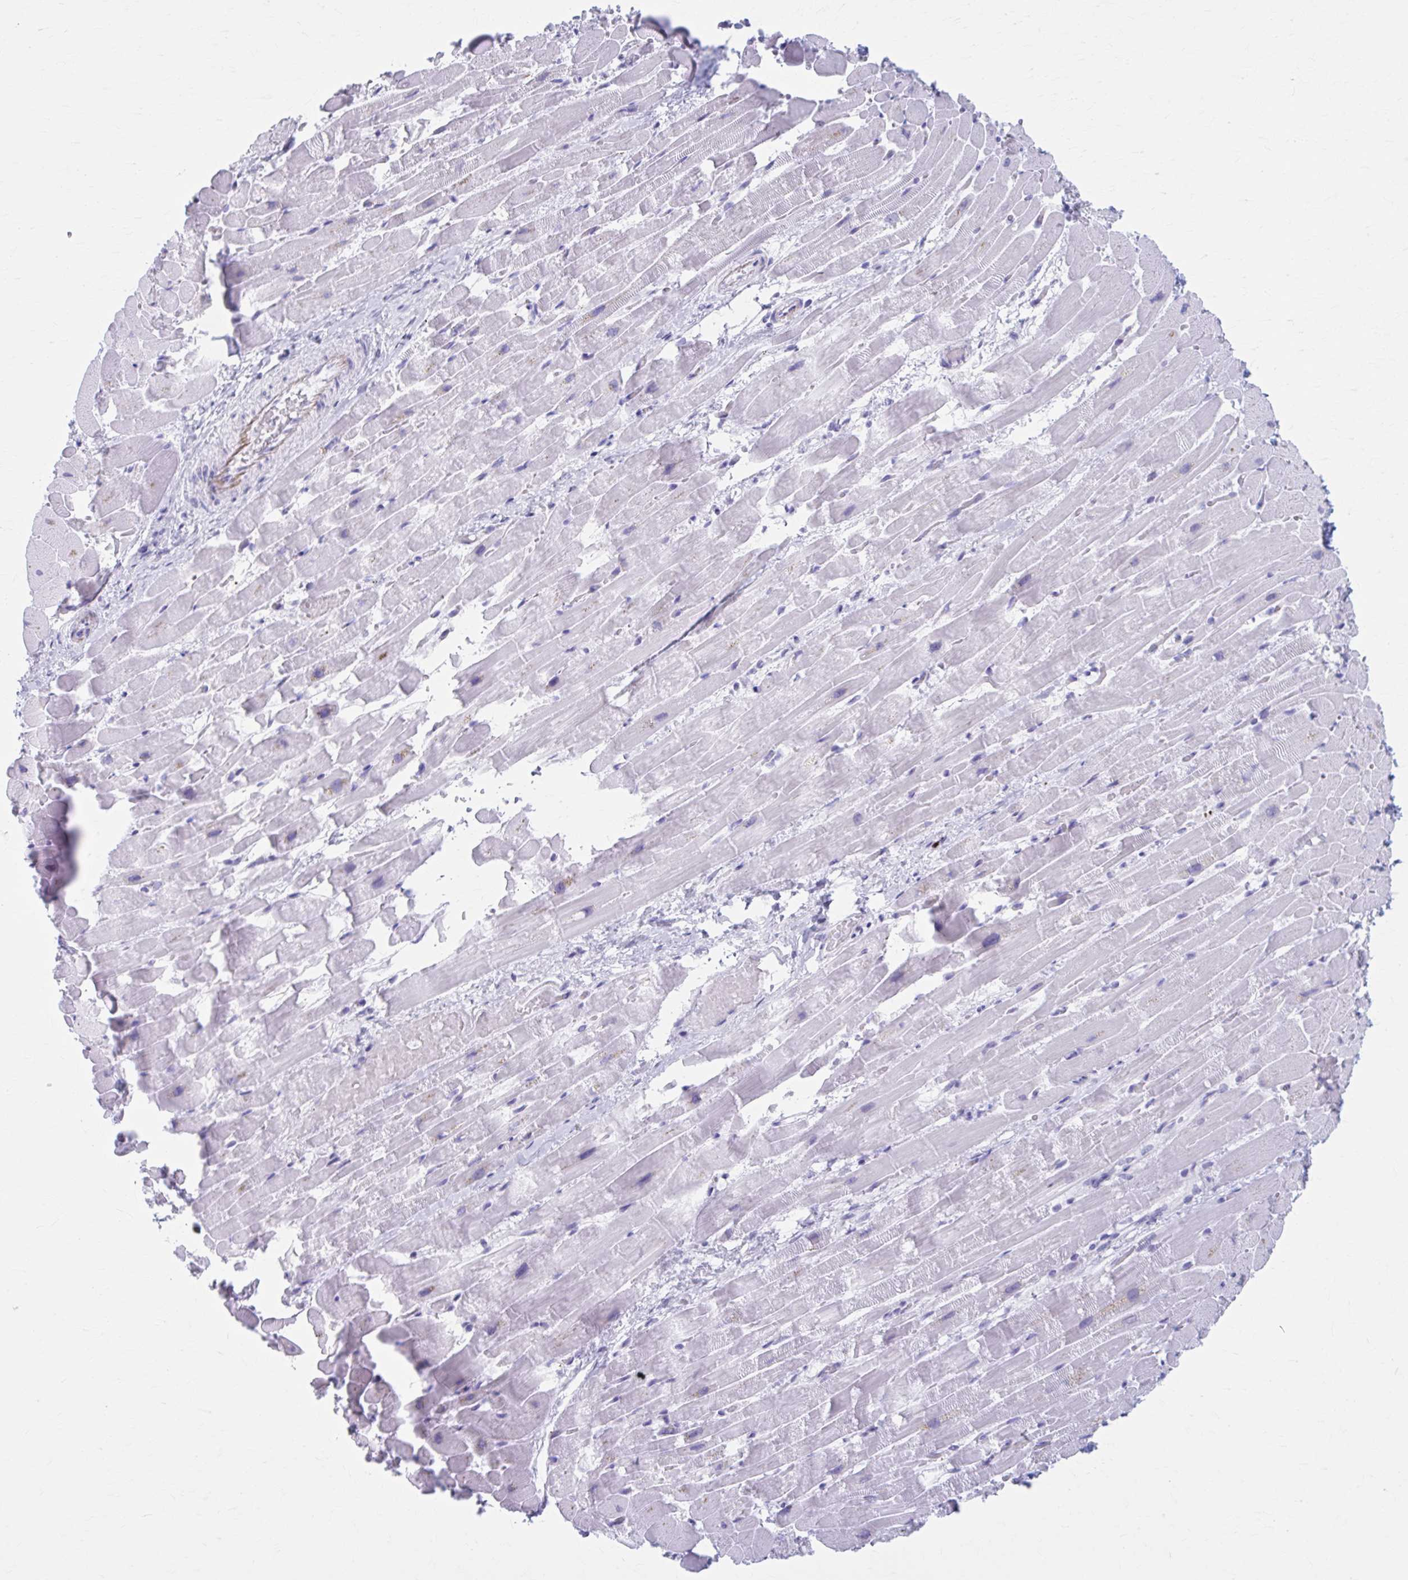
{"staining": {"intensity": "negative", "quantity": "none", "location": "none"}, "tissue": "heart muscle", "cell_type": "Cardiomyocytes", "image_type": "normal", "snomed": [{"axis": "morphology", "description": "Normal tissue, NOS"}, {"axis": "topography", "description": "Heart"}], "caption": "This photomicrograph is of normal heart muscle stained with immunohistochemistry (IHC) to label a protein in brown with the nuclei are counter-stained blue. There is no positivity in cardiomyocytes. (Brightfield microscopy of DAB (3,3'-diaminobenzidine) immunohistochemistry at high magnification).", "gene": "KCNE2", "patient": {"sex": "male", "age": 37}}